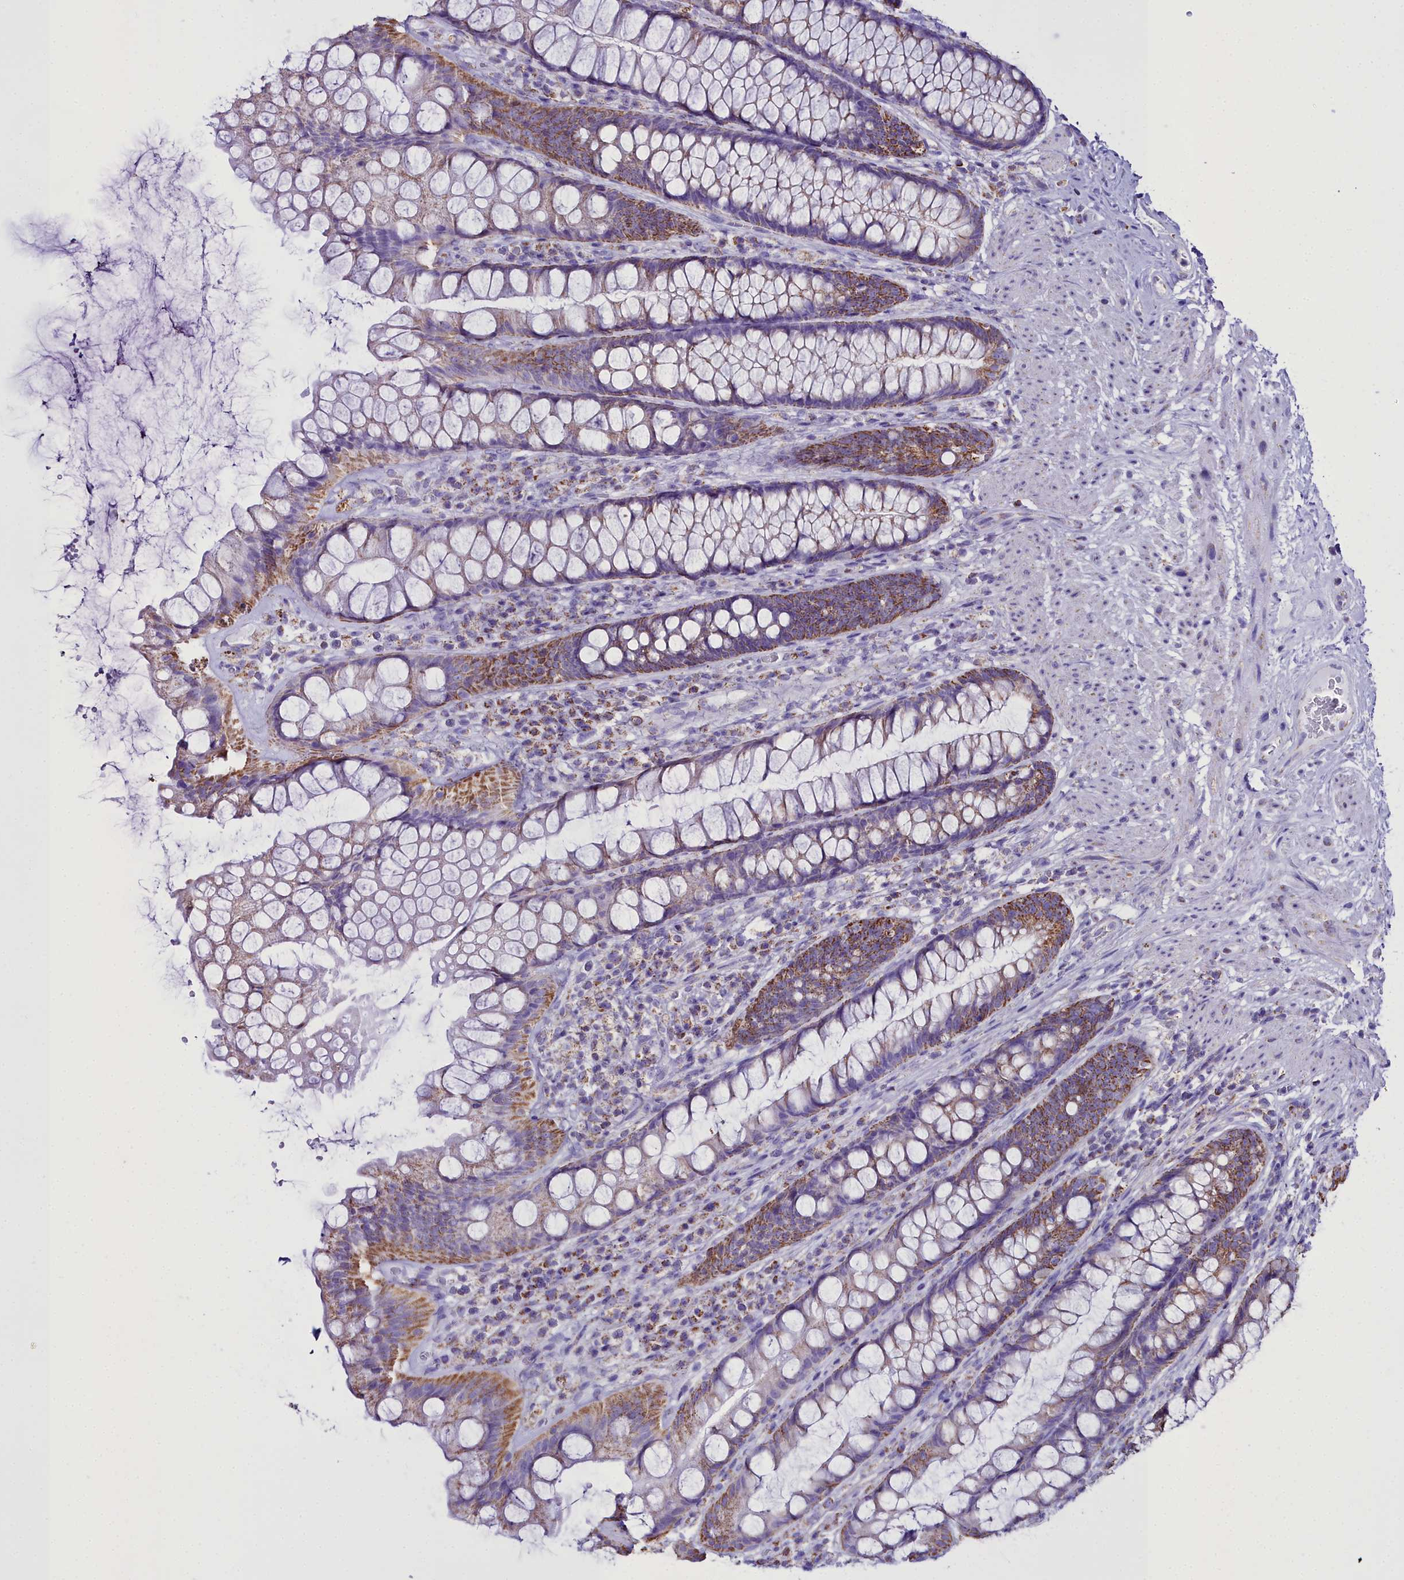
{"staining": {"intensity": "moderate", "quantity": ">75%", "location": "cytoplasmic/membranous"}, "tissue": "rectum", "cell_type": "Glandular cells", "image_type": "normal", "snomed": [{"axis": "morphology", "description": "Normal tissue, NOS"}, {"axis": "topography", "description": "Rectum"}], "caption": "This histopathology image displays unremarkable rectum stained with immunohistochemistry to label a protein in brown. The cytoplasmic/membranous of glandular cells show moderate positivity for the protein. Nuclei are counter-stained blue.", "gene": "WDFY3", "patient": {"sex": "male", "age": 74}}